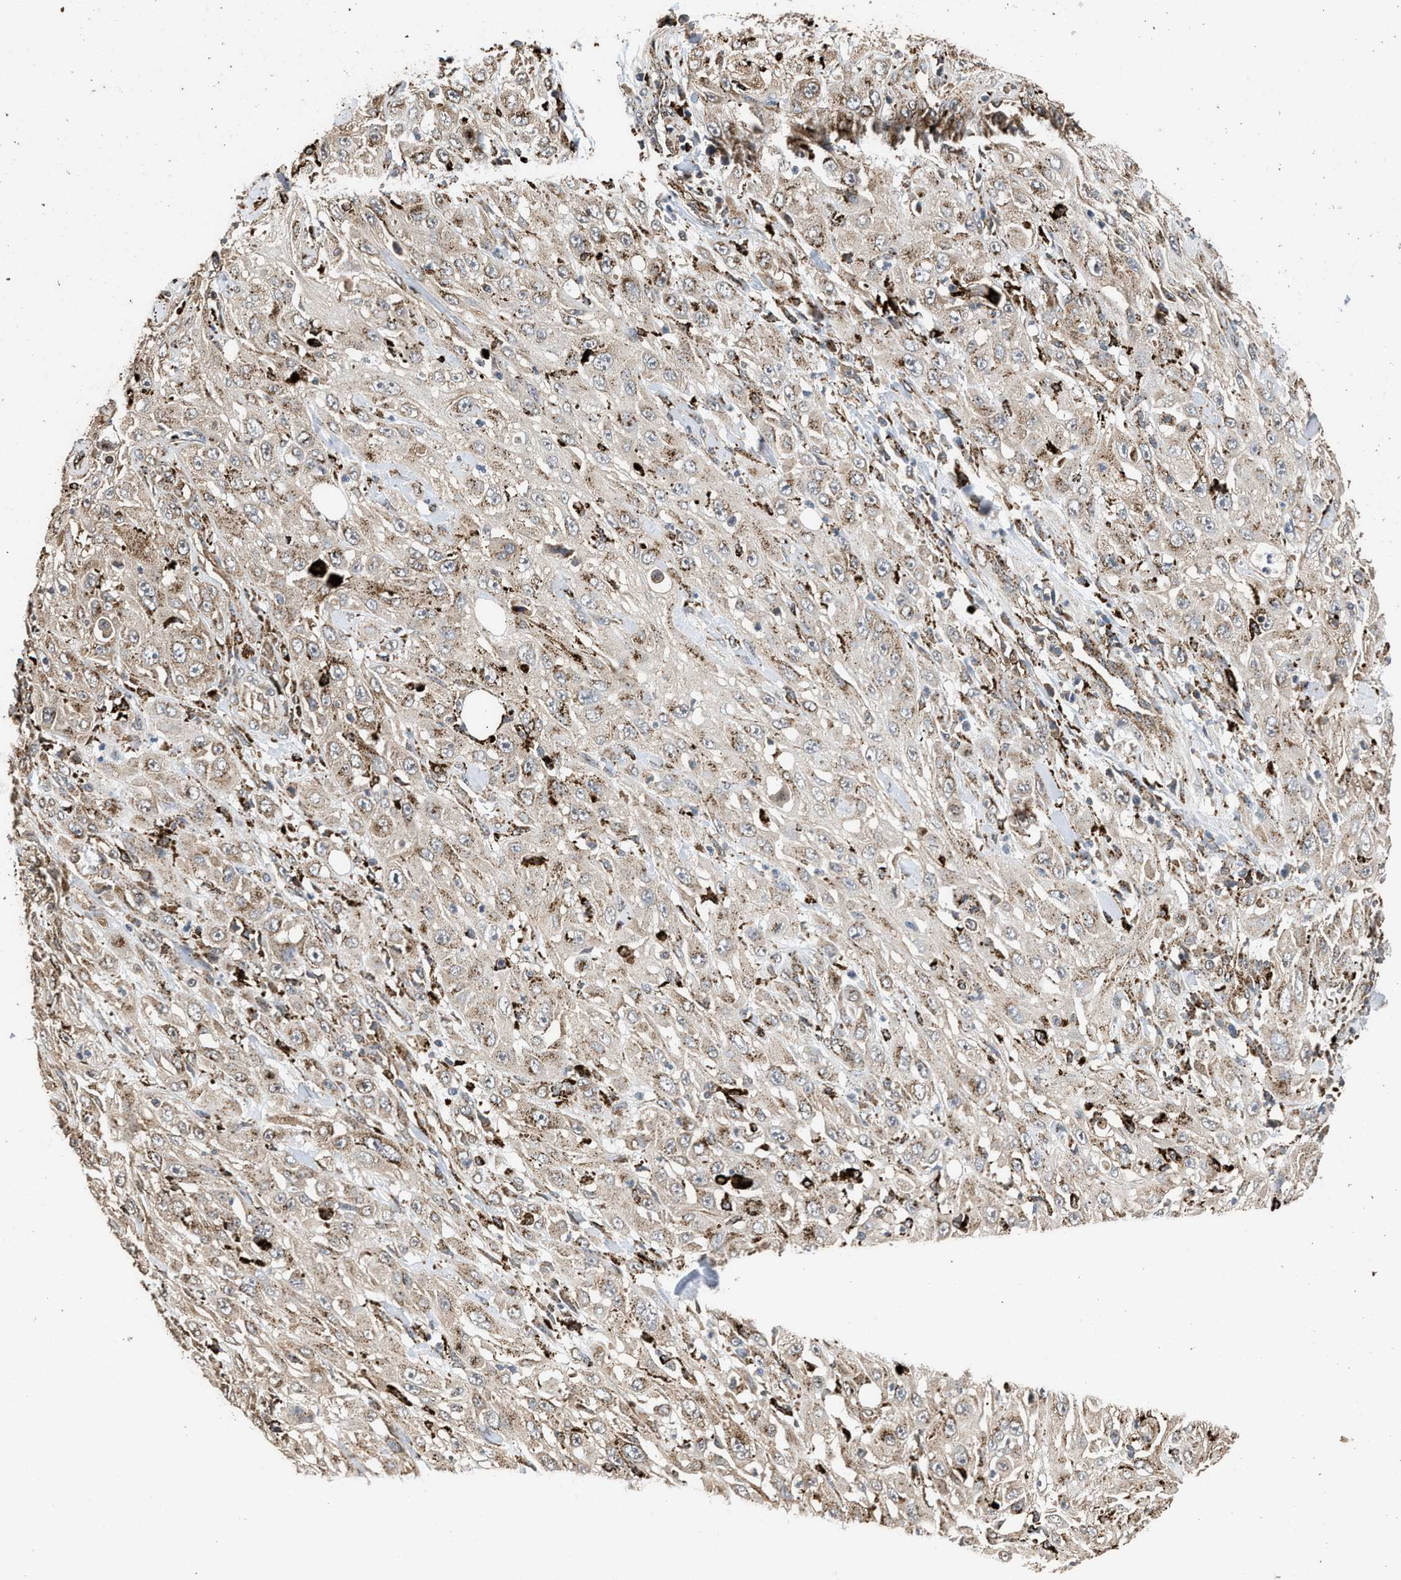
{"staining": {"intensity": "weak", "quantity": "25%-75%", "location": "cytoplasmic/membranous"}, "tissue": "skin cancer", "cell_type": "Tumor cells", "image_type": "cancer", "snomed": [{"axis": "morphology", "description": "Squamous cell carcinoma, NOS"}, {"axis": "morphology", "description": "Squamous cell carcinoma, metastatic, NOS"}, {"axis": "topography", "description": "Skin"}, {"axis": "topography", "description": "Lymph node"}], "caption": "There is low levels of weak cytoplasmic/membranous expression in tumor cells of squamous cell carcinoma (skin), as demonstrated by immunohistochemical staining (brown color).", "gene": "CTSV", "patient": {"sex": "male", "age": 75}}